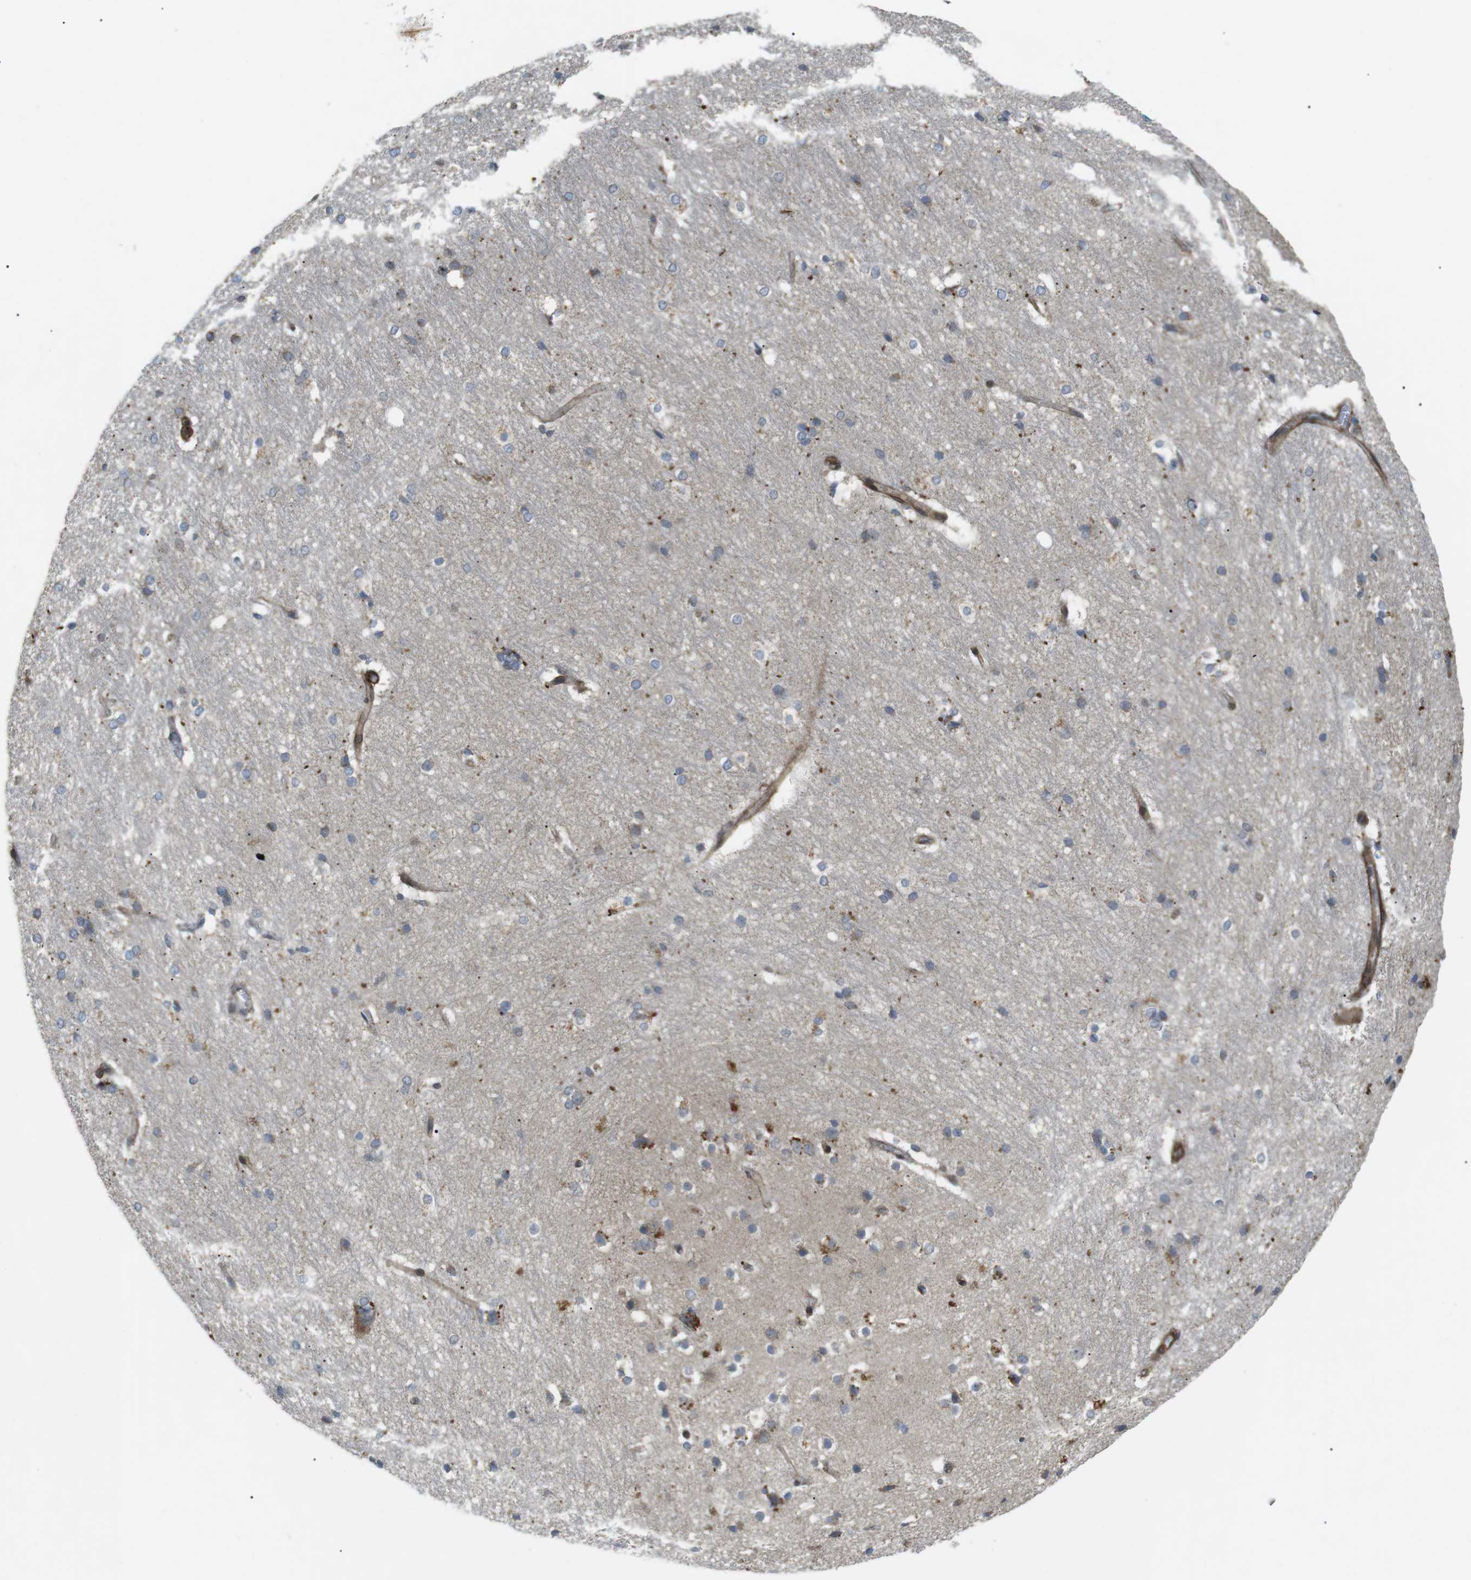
{"staining": {"intensity": "moderate", "quantity": "<25%", "location": "cytoplasmic/membranous"}, "tissue": "hippocampus", "cell_type": "Glial cells", "image_type": "normal", "snomed": [{"axis": "morphology", "description": "Normal tissue, NOS"}, {"axis": "topography", "description": "Hippocampus"}], "caption": "Glial cells reveal low levels of moderate cytoplasmic/membranous expression in about <25% of cells in normal human hippocampus. (DAB IHC with brightfield microscopy, high magnification).", "gene": "KANK2", "patient": {"sex": "female", "age": 19}}